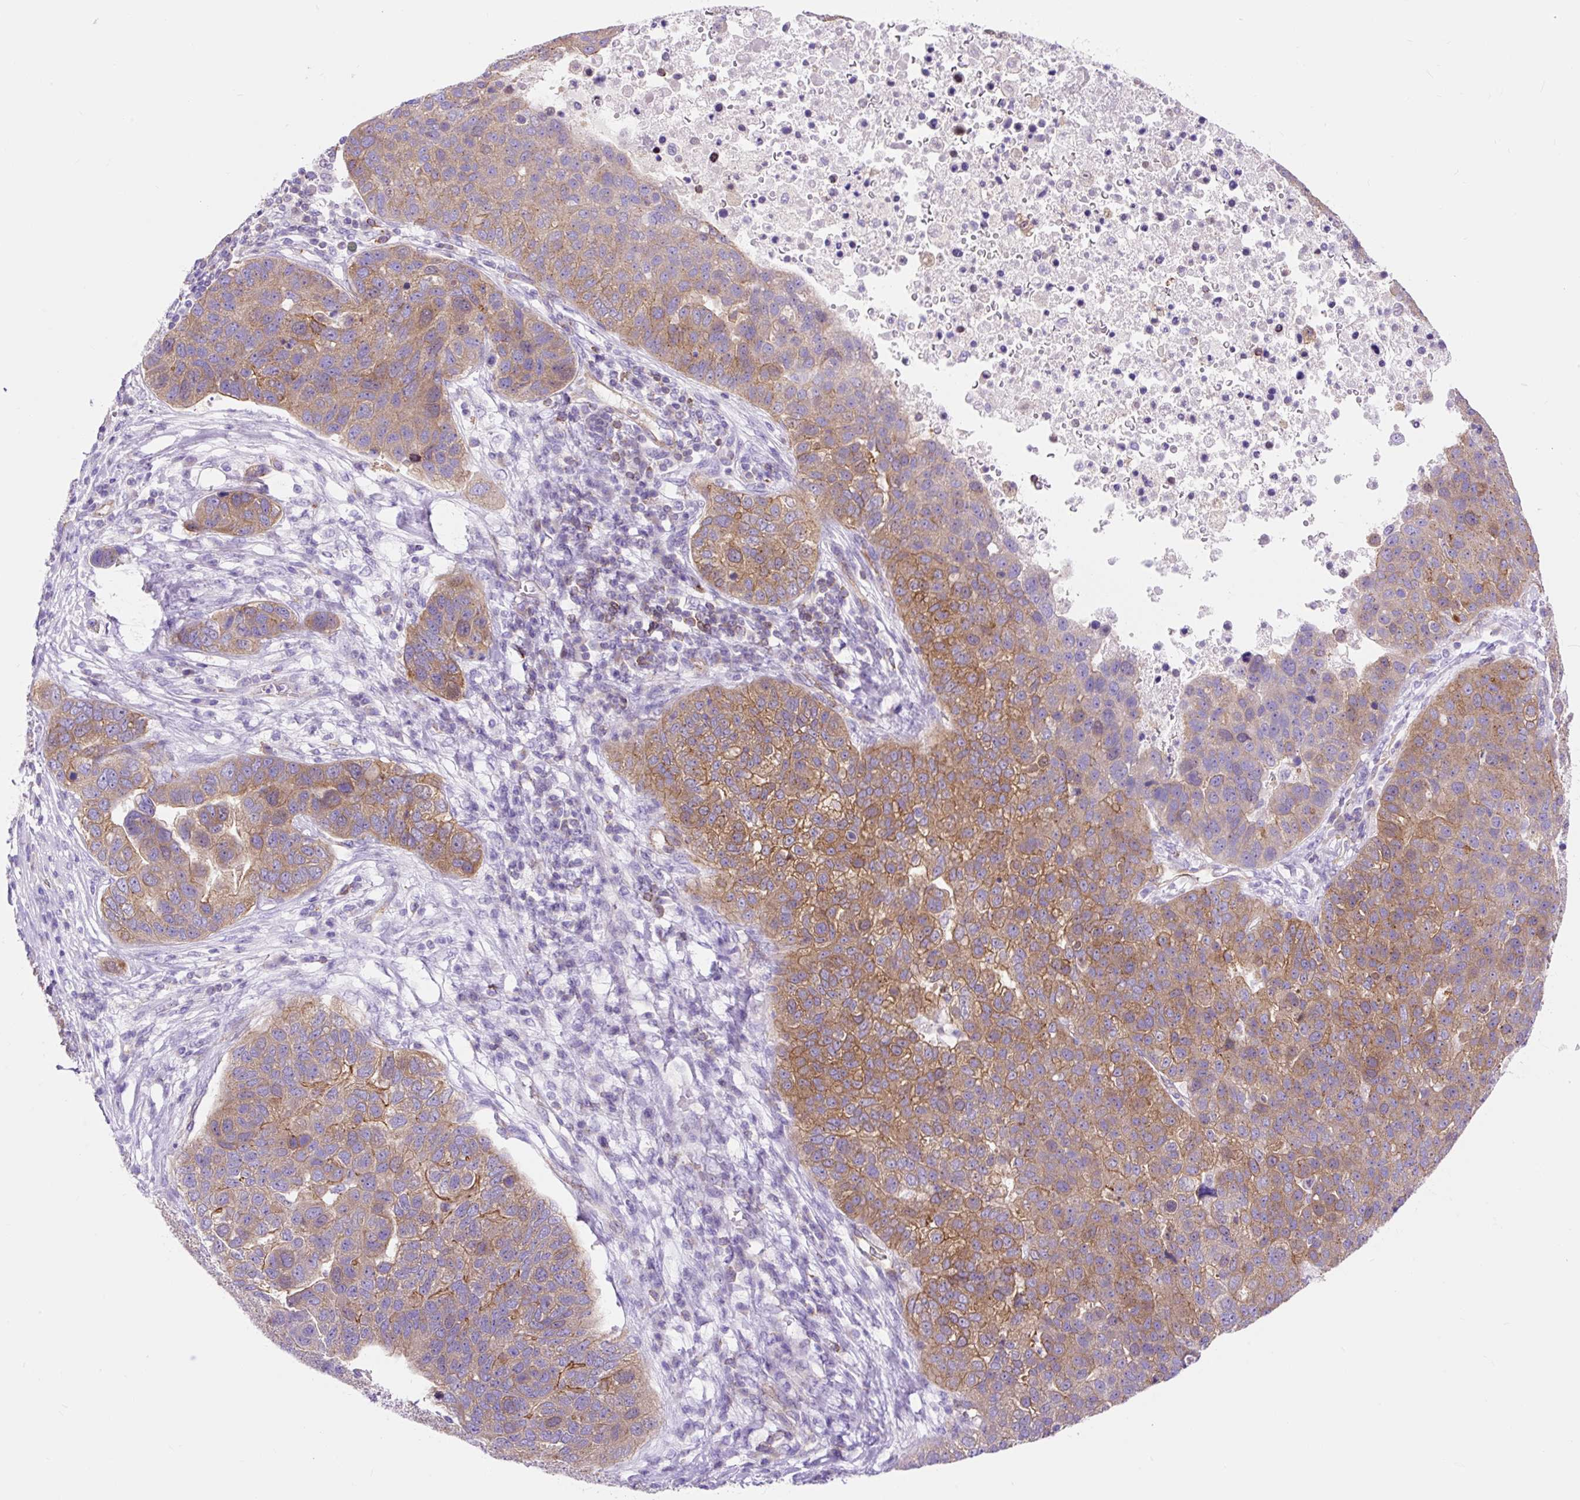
{"staining": {"intensity": "moderate", "quantity": ">75%", "location": "cytoplasmic/membranous"}, "tissue": "pancreatic cancer", "cell_type": "Tumor cells", "image_type": "cancer", "snomed": [{"axis": "morphology", "description": "Adenocarcinoma, NOS"}, {"axis": "topography", "description": "Pancreas"}], "caption": "Immunohistochemical staining of human adenocarcinoma (pancreatic) reveals moderate cytoplasmic/membranous protein expression in approximately >75% of tumor cells.", "gene": "HIP1R", "patient": {"sex": "female", "age": 61}}